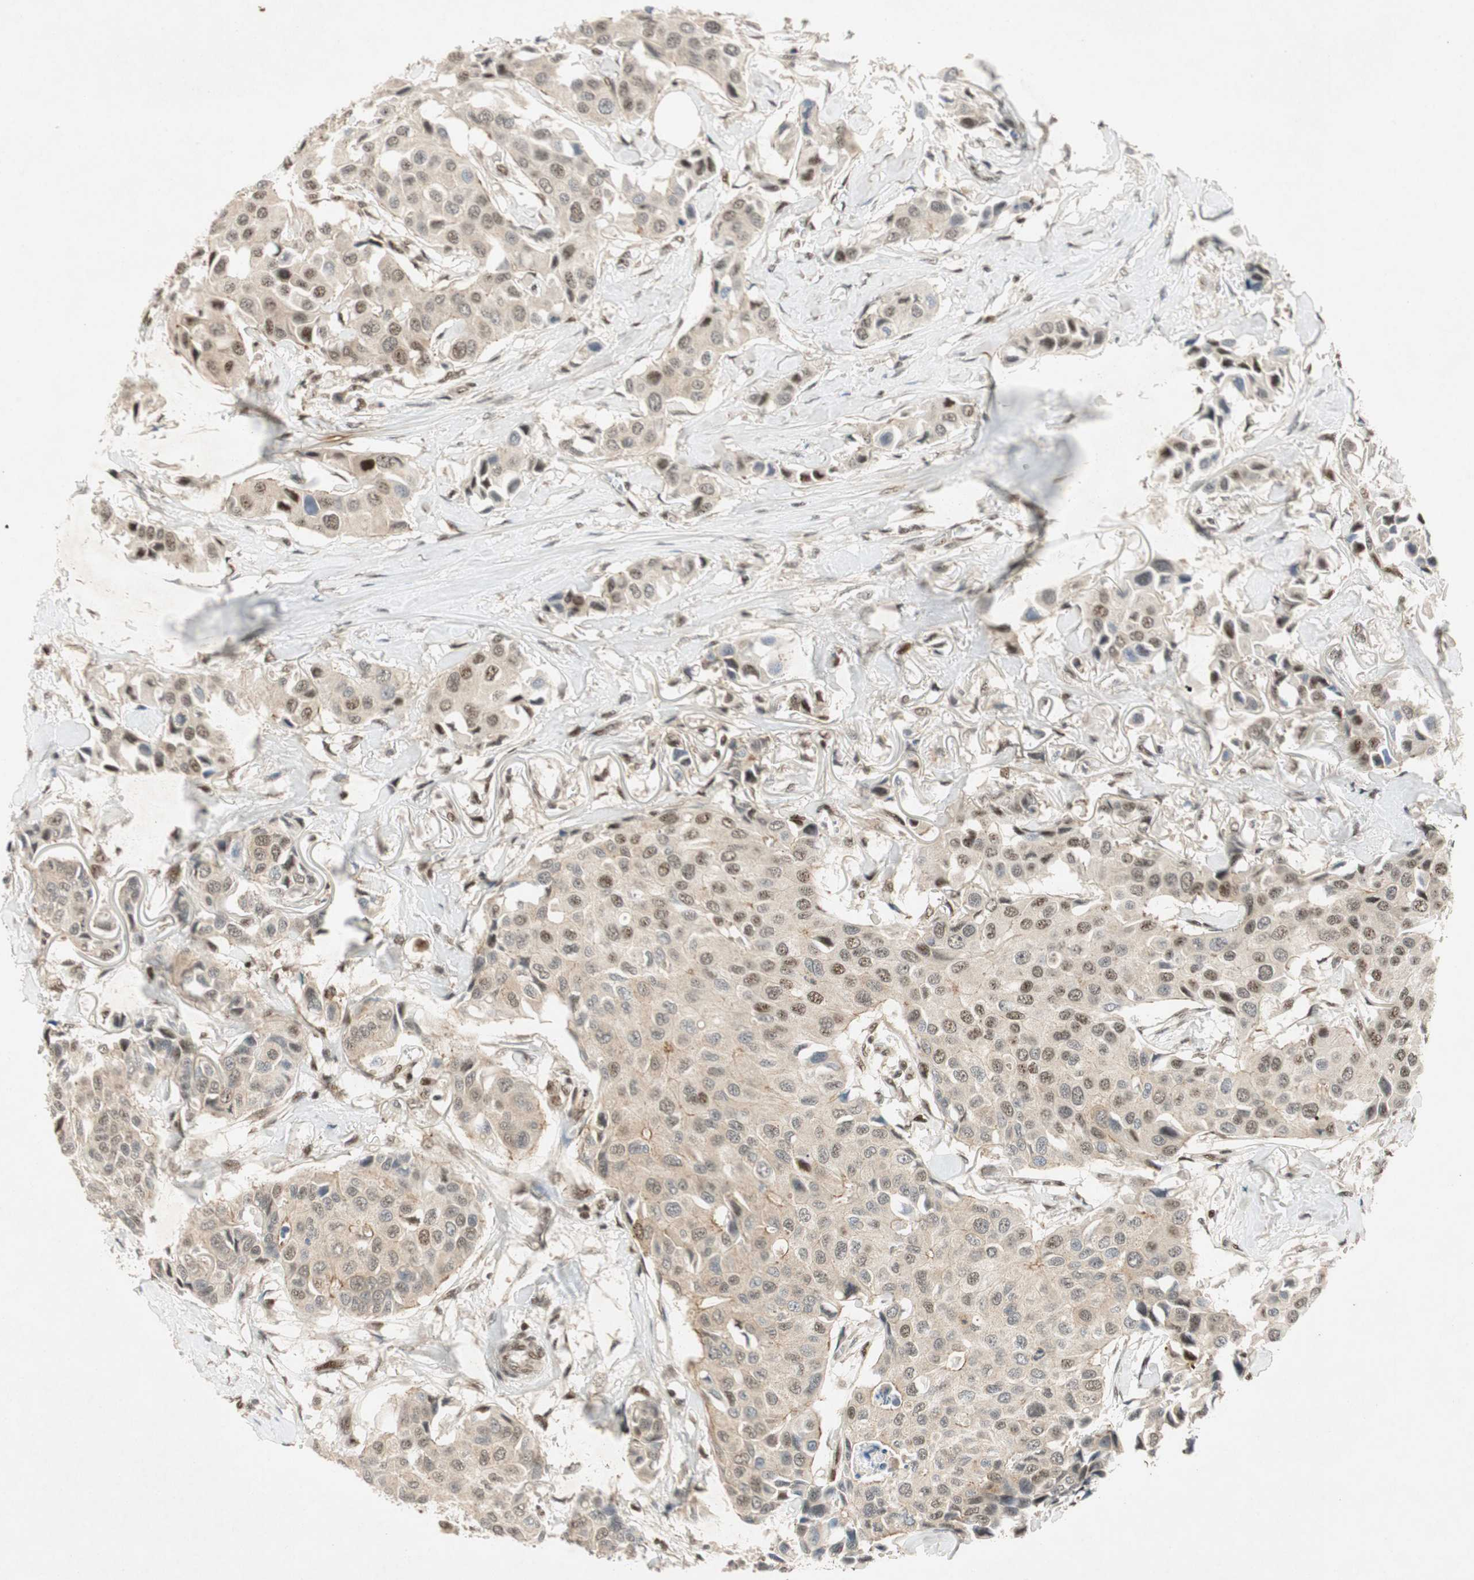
{"staining": {"intensity": "weak", "quantity": "25%-75%", "location": "nuclear"}, "tissue": "breast cancer", "cell_type": "Tumor cells", "image_type": "cancer", "snomed": [{"axis": "morphology", "description": "Duct carcinoma"}, {"axis": "topography", "description": "Breast"}], "caption": "A brown stain labels weak nuclear expression of a protein in human breast intraductal carcinoma tumor cells. (IHC, brightfield microscopy, high magnification).", "gene": "NCBP3", "patient": {"sex": "female", "age": 80}}